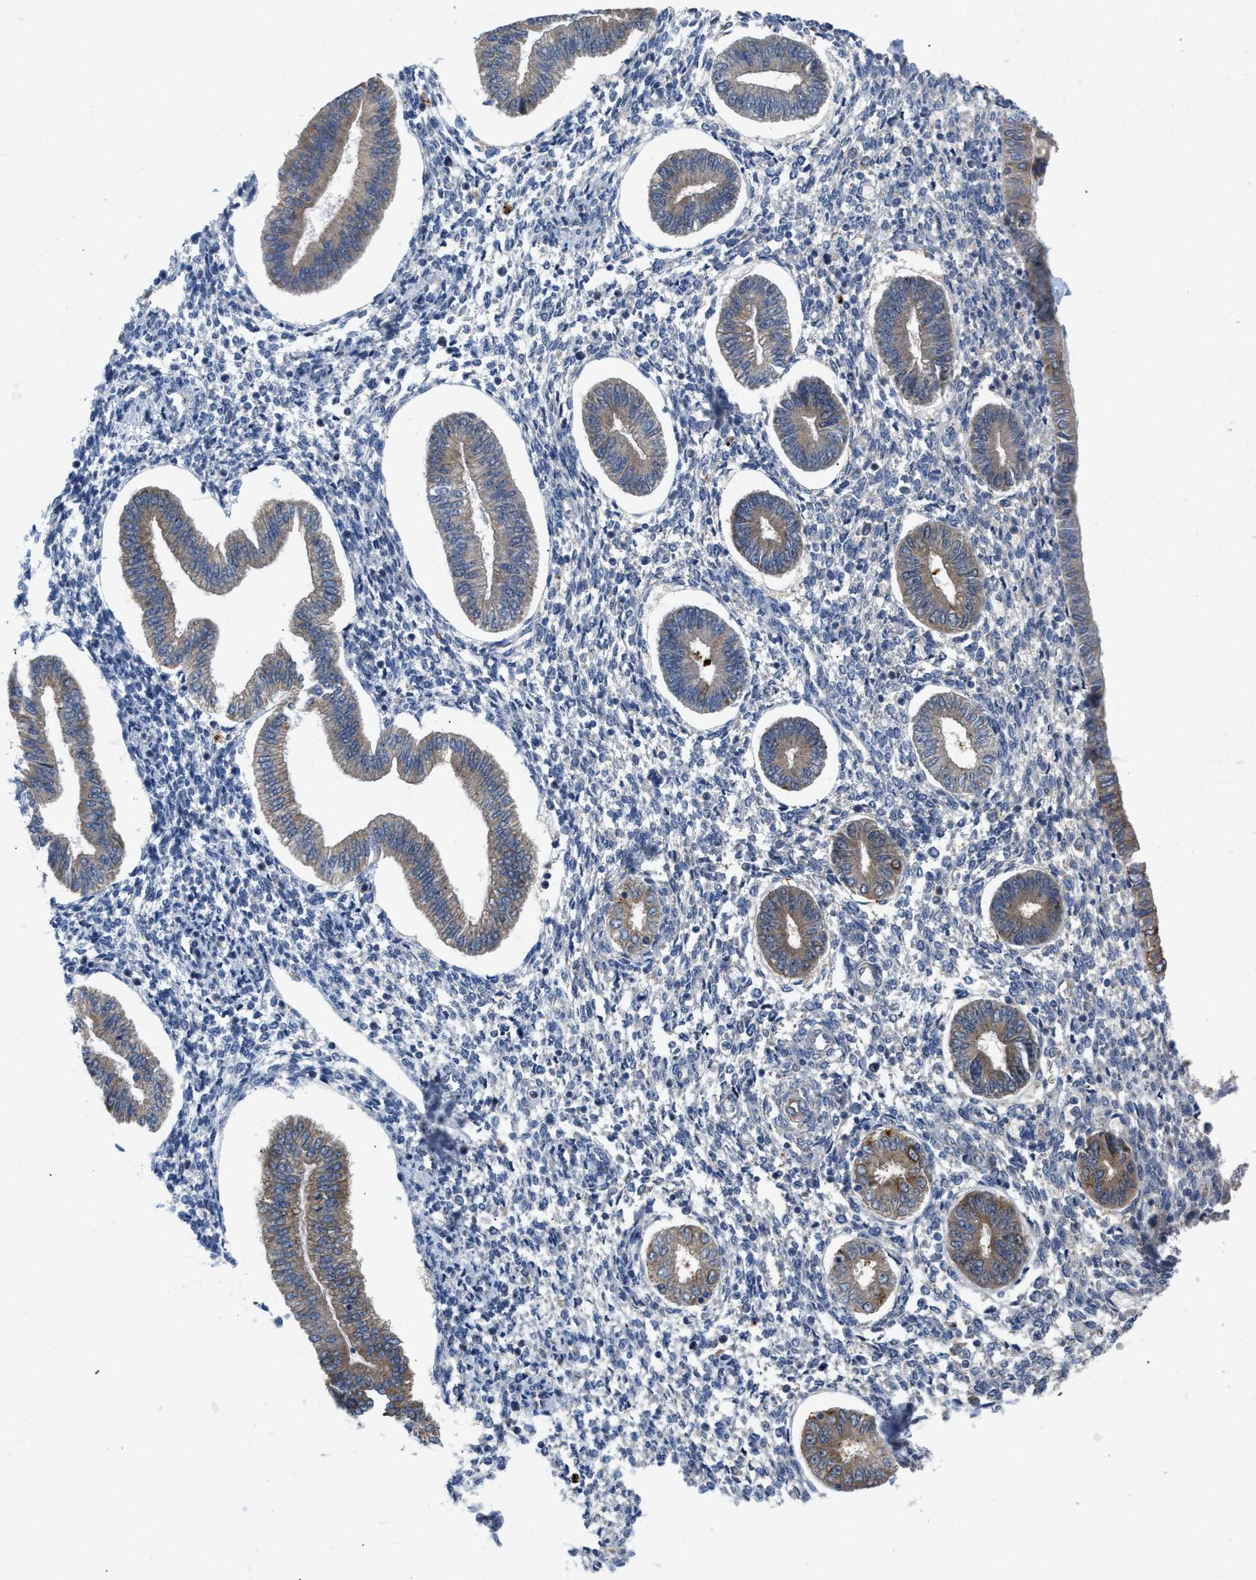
{"staining": {"intensity": "negative", "quantity": "none", "location": "none"}, "tissue": "endometrium", "cell_type": "Cells in endometrial stroma", "image_type": "normal", "snomed": [{"axis": "morphology", "description": "Normal tissue, NOS"}, {"axis": "topography", "description": "Endometrium"}], "caption": "IHC image of benign endometrium stained for a protein (brown), which shows no expression in cells in endometrial stroma.", "gene": "TMEM131", "patient": {"sex": "female", "age": 50}}